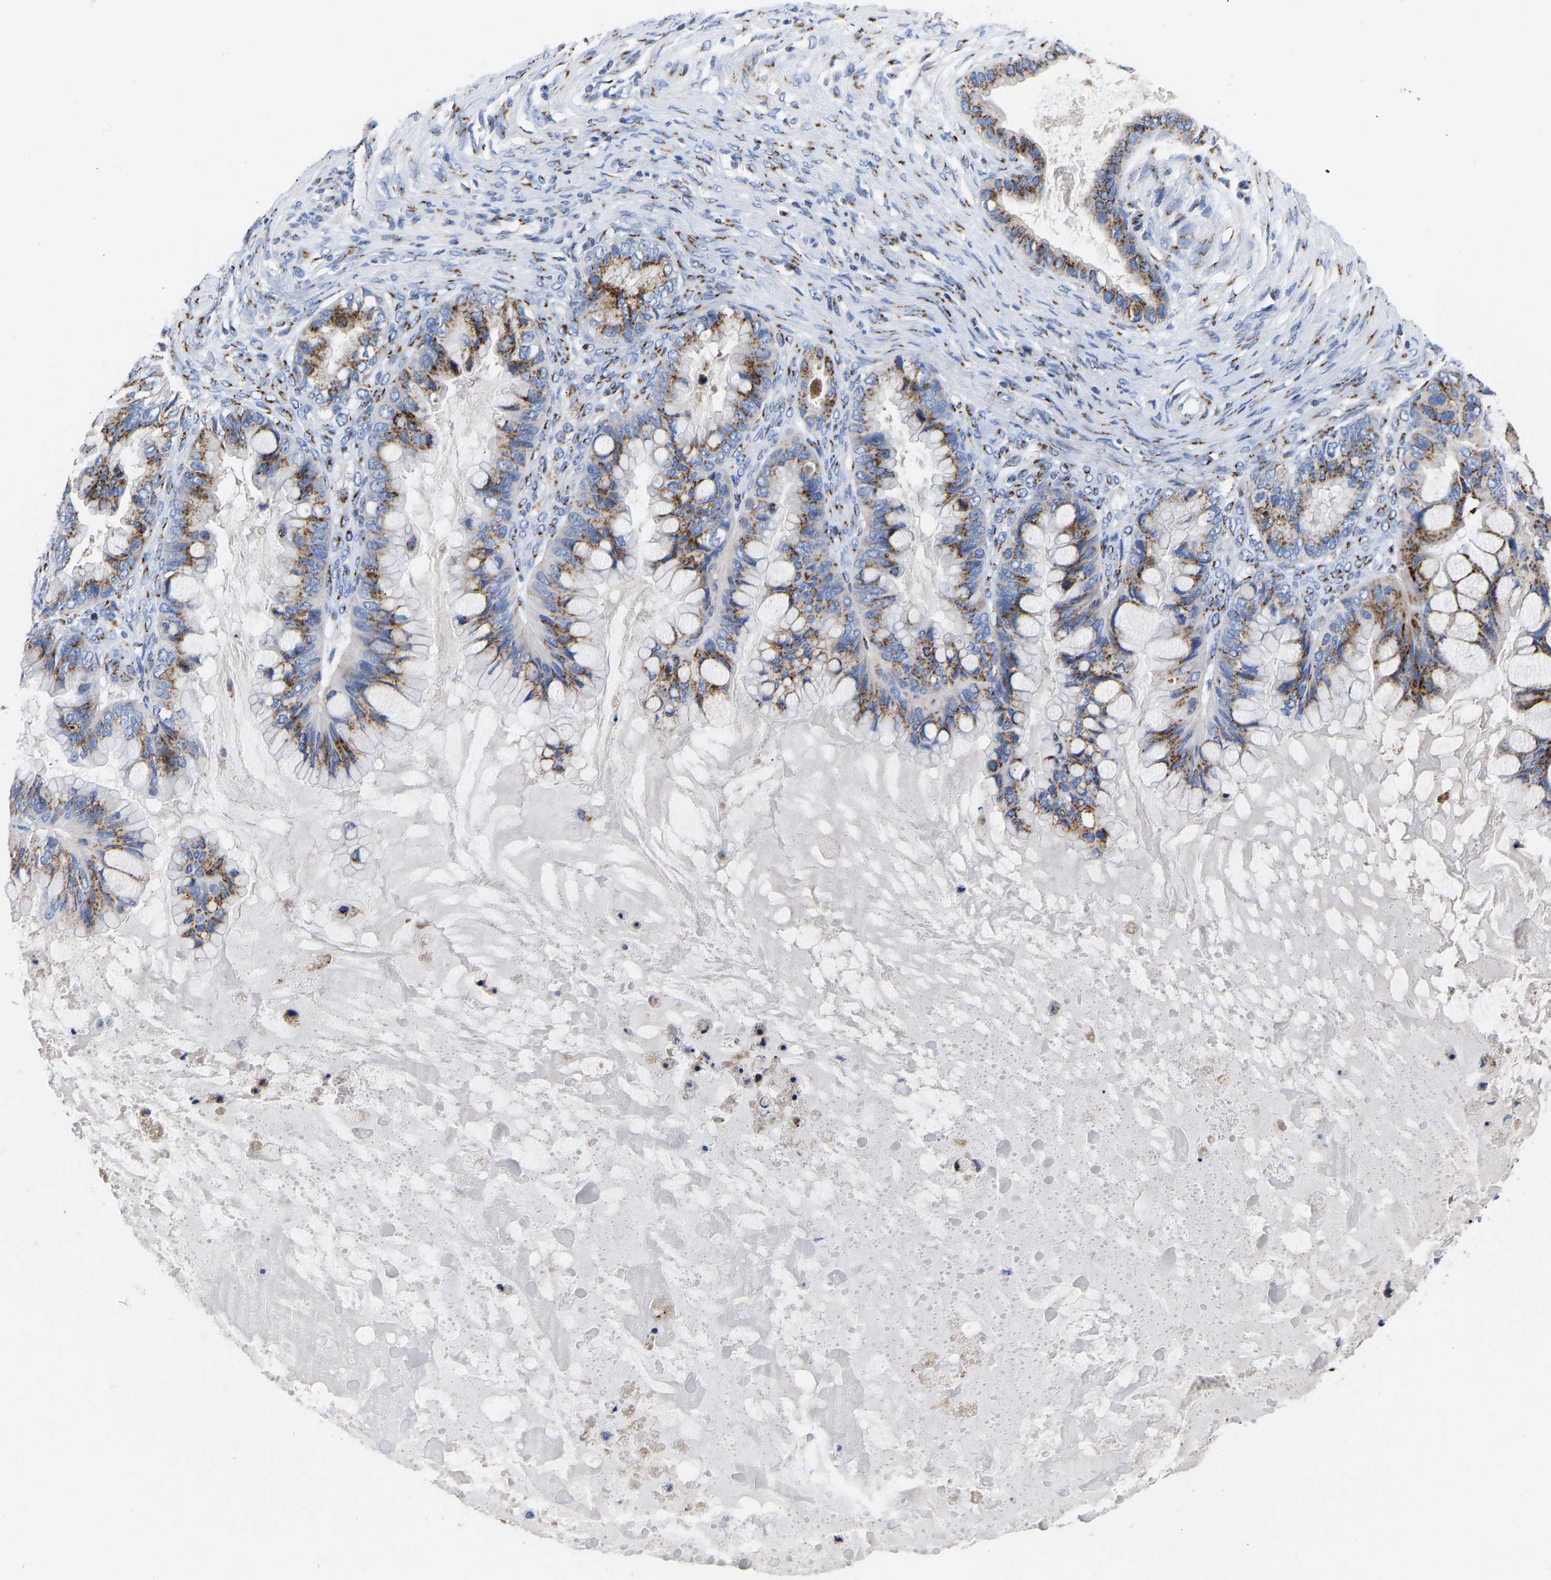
{"staining": {"intensity": "moderate", "quantity": ">75%", "location": "cytoplasmic/membranous"}, "tissue": "ovarian cancer", "cell_type": "Tumor cells", "image_type": "cancer", "snomed": [{"axis": "morphology", "description": "Cystadenocarcinoma, mucinous, NOS"}, {"axis": "topography", "description": "Ovary"}], "caption": "IHC (DAB) staining of ovarian cancer (mucinous cystadenocarcinoma) displays moderate cytoplasmic/membranous protein expression in approximately >75% of tumor cells.", "gene": "TMEM87A", "patient": {"sex": "female", "age": 80}}